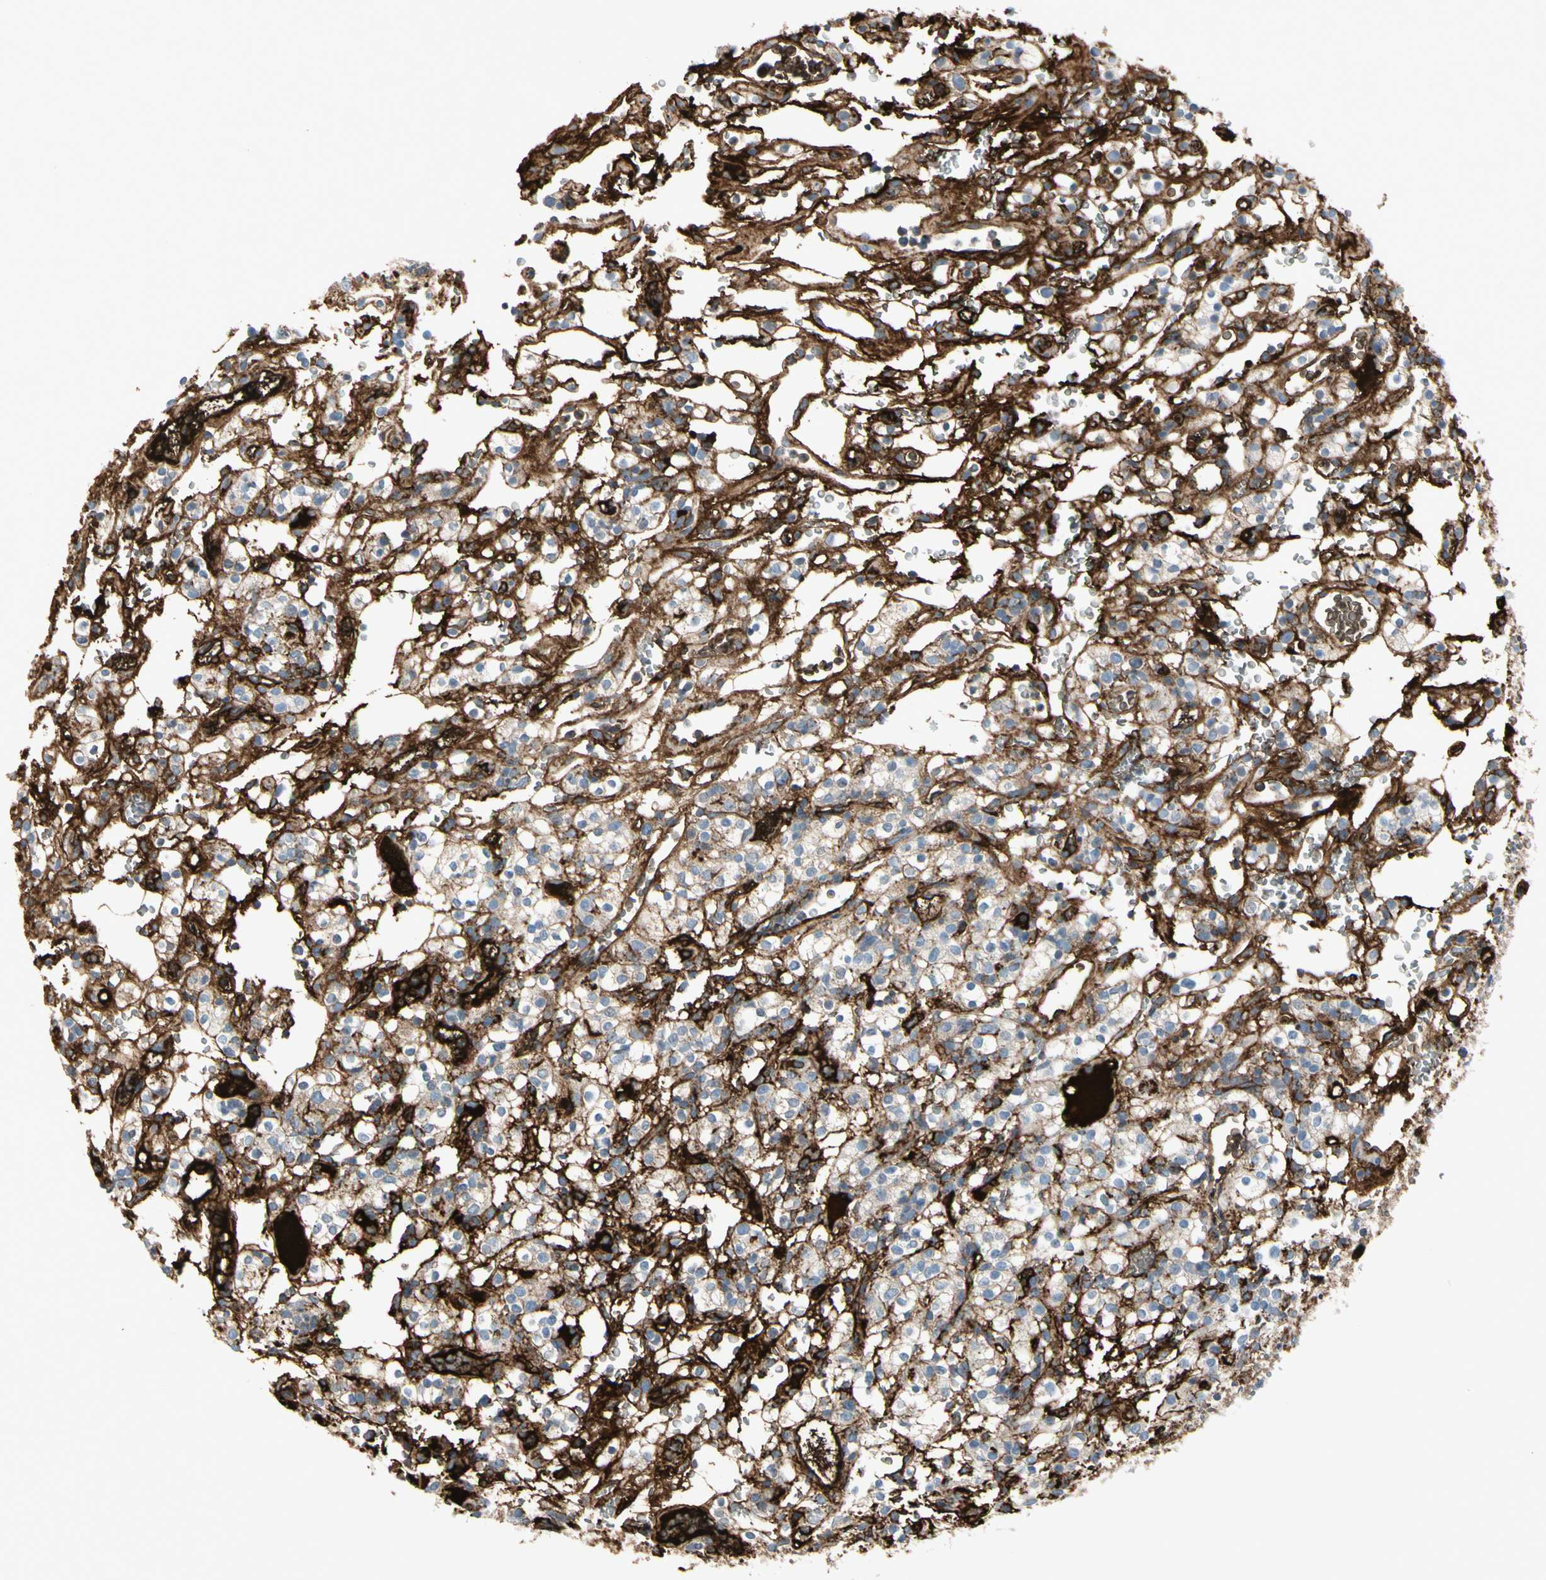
{"staining": {"intensity": "weak", "quantity": "<25%", "location": "cytoplasmic/membranous"}, "tissue": "renal cancer", "cell_type": "Tumor cells", "image_type": "cancer", "snomed": [{"axis": "morphology", "description": "Normal tissue, NOS"}, {"axis": "morphology", "description": "Adenocarcinoma, NOS"}, {"axis": "topography", "description": "Kidney"}], "caption": "This is a micrograph of immunohistochemistry (IHC) staining of renal cancer (adenocarcinoma), which shows no positivity in tumor cells.", "gene": "IGHG1", "patient": {"sex": "female", "age": 72}}